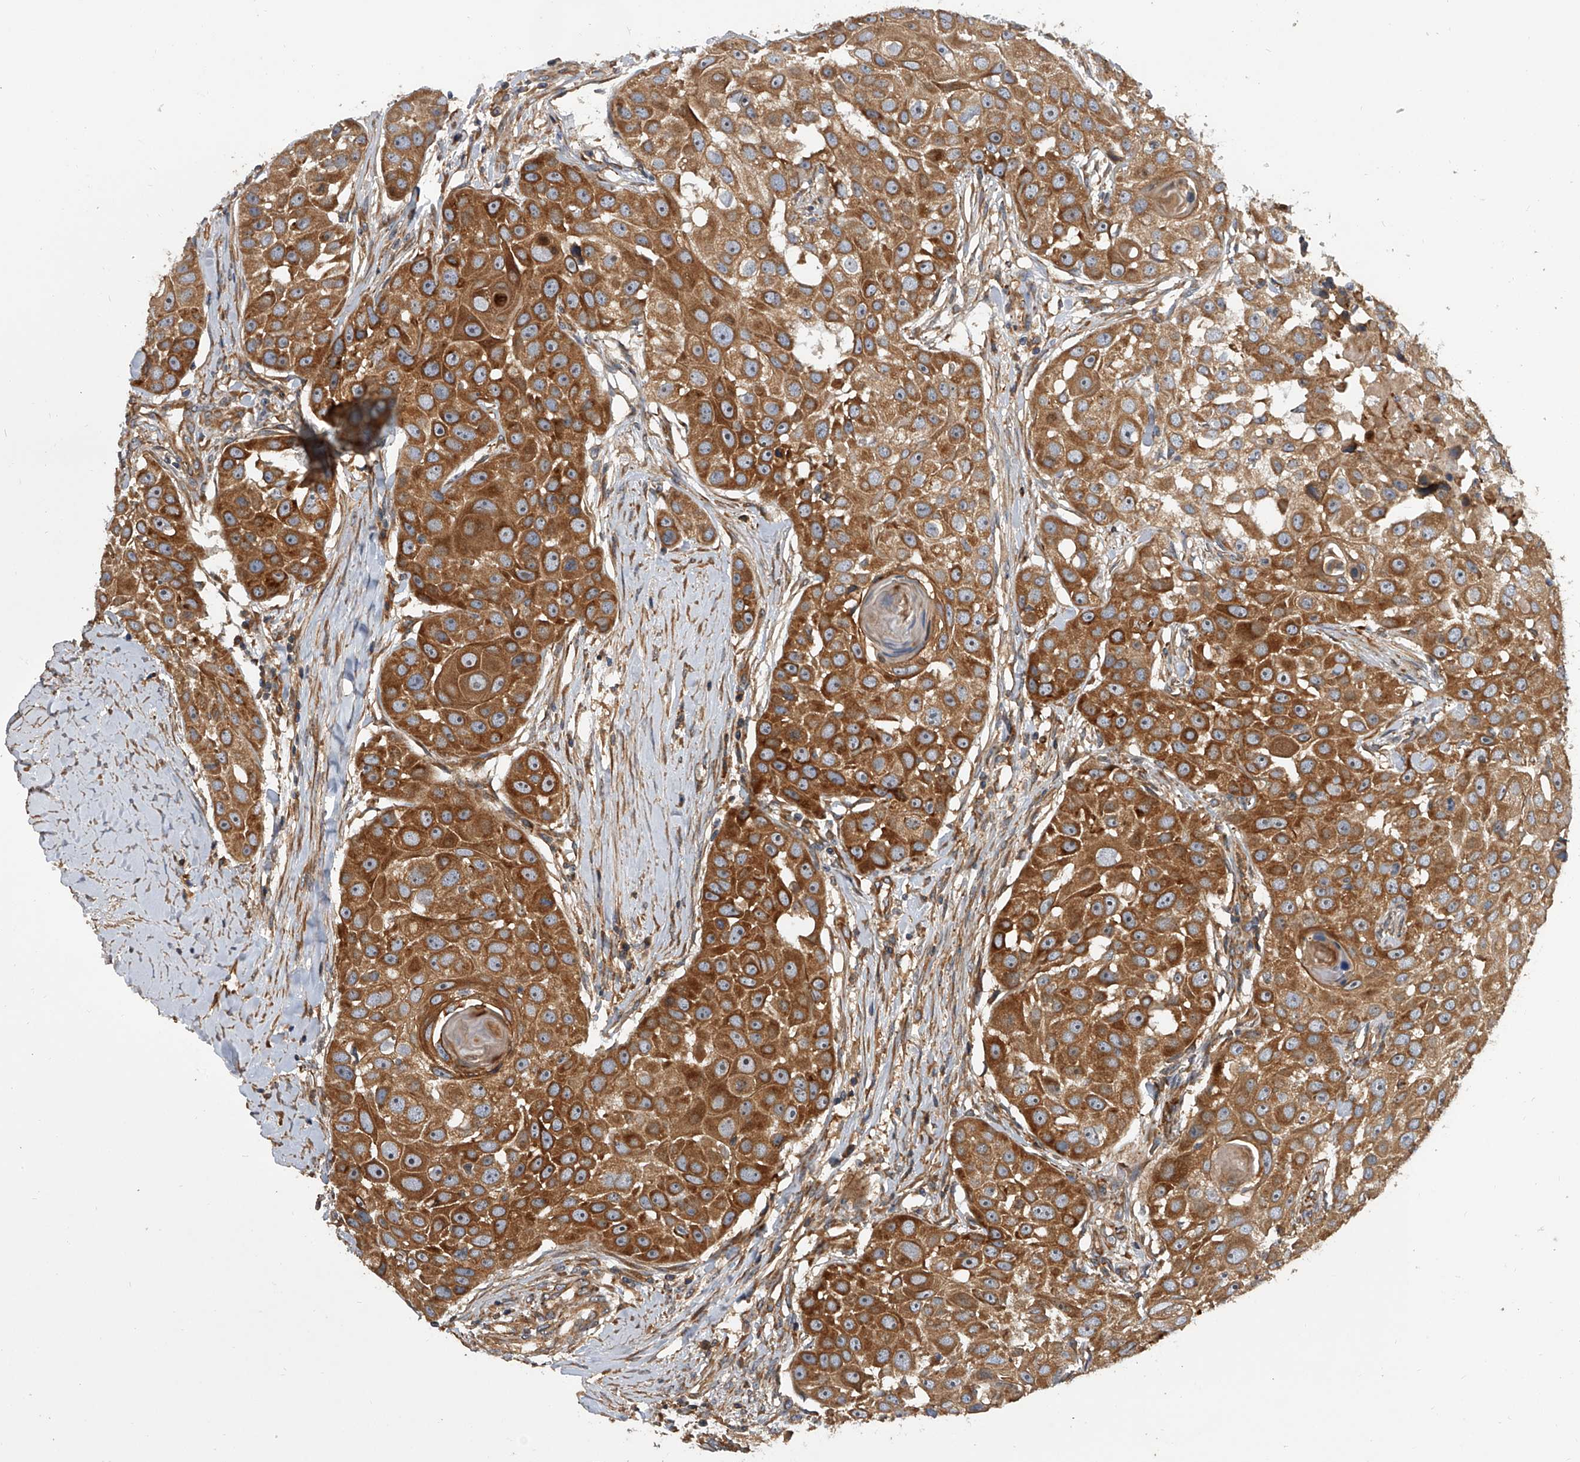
{"staining": {"intensity": "strong", "quantity": ">75%", "location": "cytoplasmic/membranous"}, "tissue": "head and neck cancer", "cell_type": "Tumor cells", "image_type": "cancer", "snomed": [{"axis": "morphology", "description": "Normal tissue, NOS"}, {"axis": "morphology", "description": "Squamous cell carcinoma, NOS"}, {"axis": "topography", "description": "Skeletal muscle"}, {"axis": "topography", "description": "Head-Neck"}], "caption": "There is high levels of strong cytoplasmic/membranous expression in tumor cells of head and neck cancer, as demonstrated by immunohistochemical staining (brown color).", "gene": "EXOC4", "patient": {"sex": "male", "age": 51}}